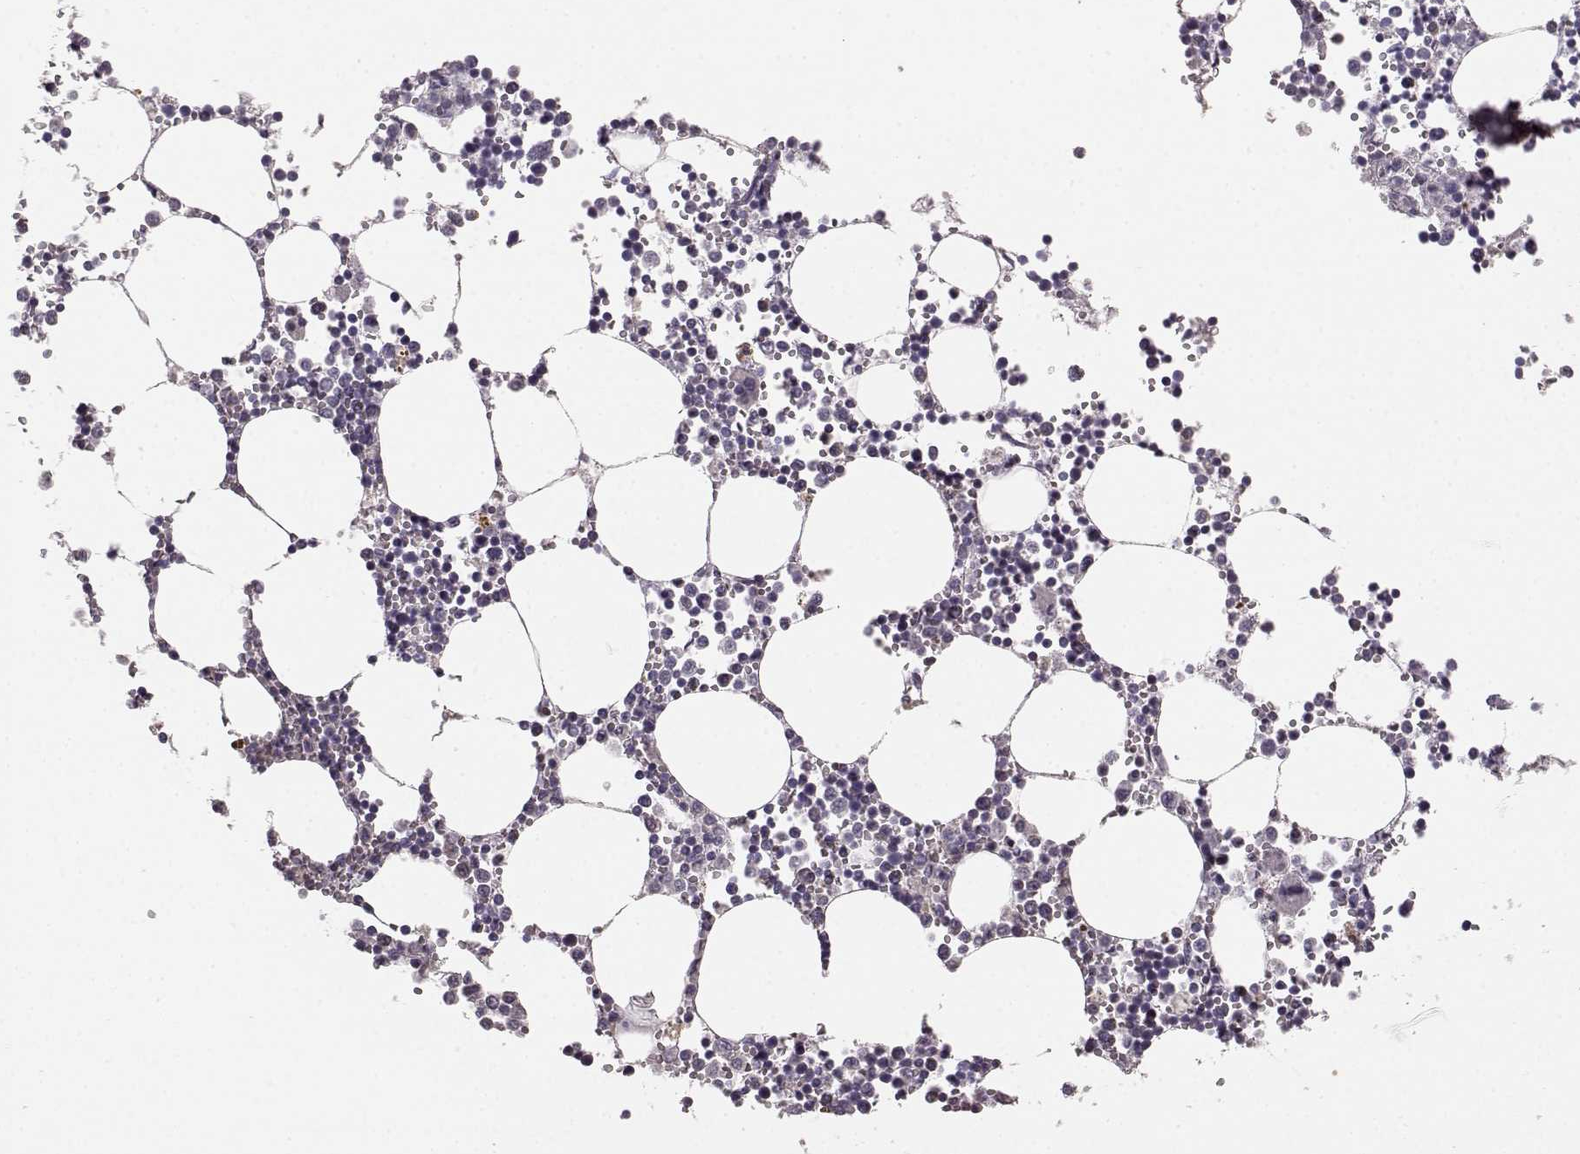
{"staining": {"intensity": "negative", "quantity": "none", "location": "none"}, "tissue": "bone marrow", "cell_type": "Hematopoietic cells", "image_type": "normal", "snomed": [{"axis": "morphology", "description": "Normal tissue, NOS"}, {"axis": "topography", "description": "Bone marrow"}], "caption": "High power microscopy micrograph of an immunohistochemistry (IHC) image of normal bone marrow, revealing no significant expression in hematopoietic cells. Nuclei are stained in blue.", "gene": "BFSP2", "patient": {"sex": "male", "age": 54}}